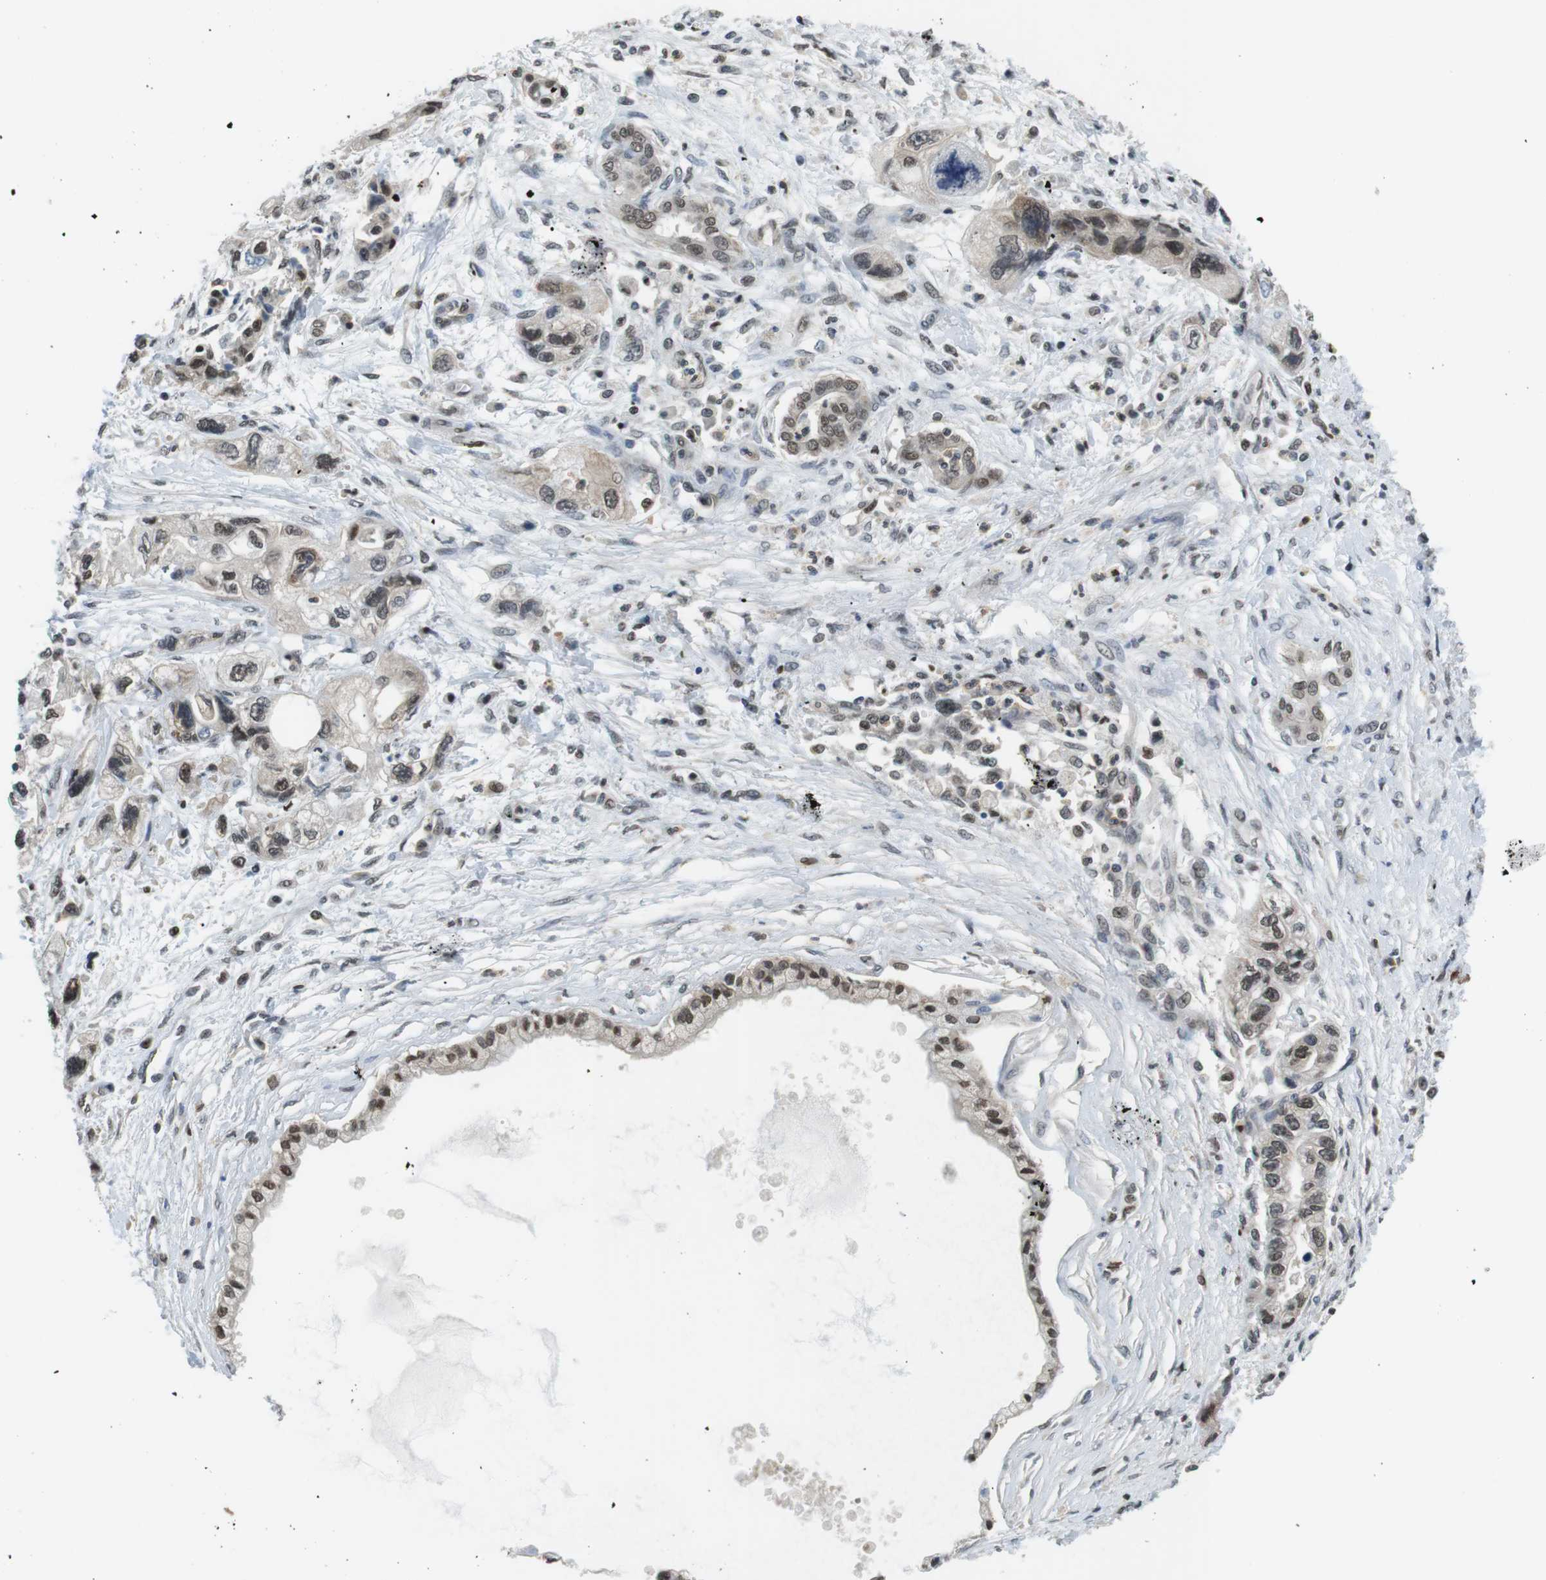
{"staining": {"intensity": "weak", "quantity": ">75%", "location": "nuclear"}, "tissue": "pancreatic cancer", "cell_type": "Tumor cells", "image_type": "cancer", "snomed": [{"axis": "morphology", "description": "Adenocarcinoma, NOS"}, {"axis": "topography", "description": "Pancreas"}], "caption": "This histopathology image reveals IHC staining of pancreatic cancer (adenocarcinoma), with low weak nuclear staining in approximately >75% of tumor cells.", "gene": "NEK4", "patient": {"sex": "male", "age": 56}}